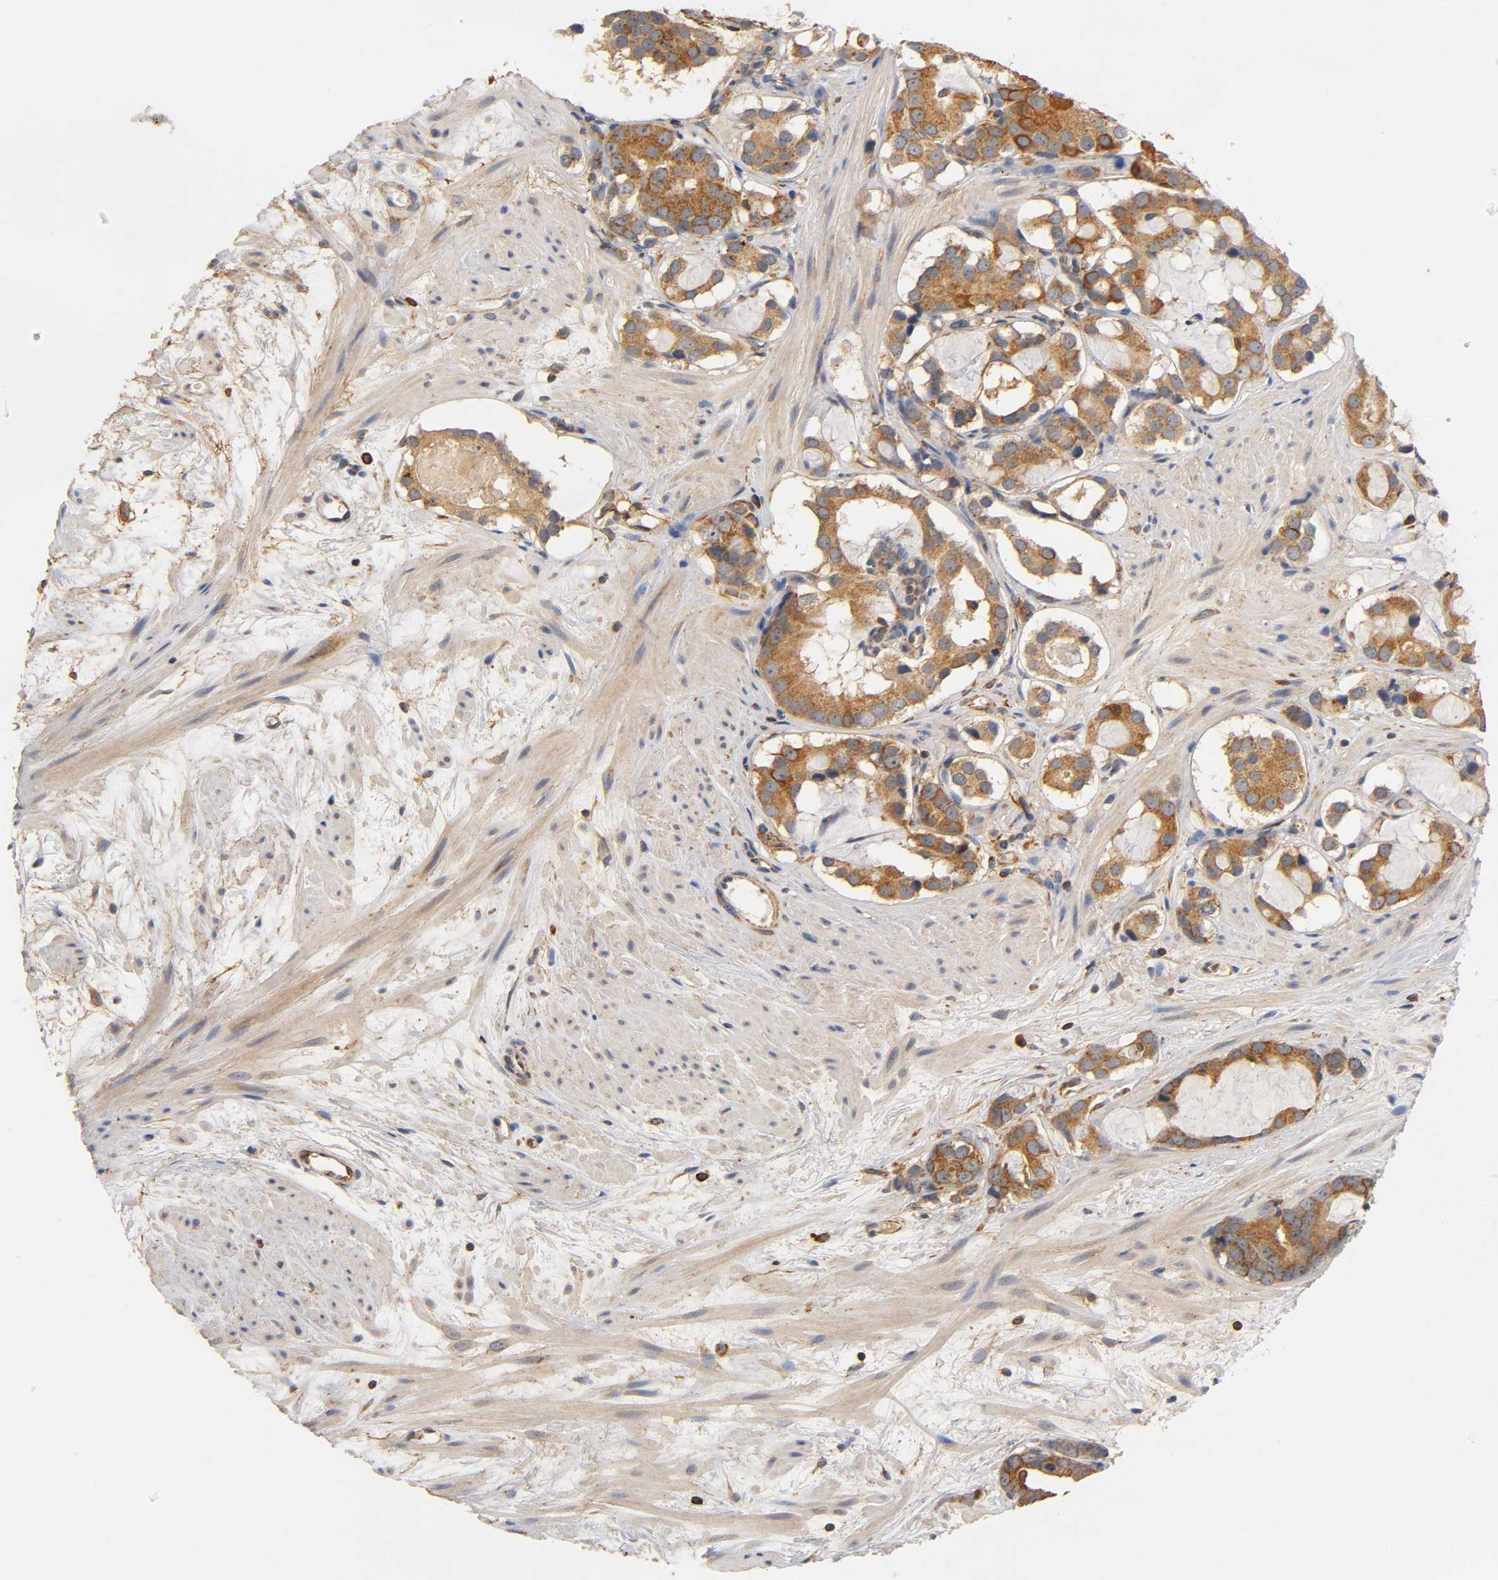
{"staining": {"intensity": "strong", "quantity": ">75%", "location": "cytoplasmic/membranous"}, "tissue": "prostate cancer", "cell_type": "Tumor cells", "image_type": "cancer", "snomed": [{"axis": "morphology", "description": "Adenocarcinoma, Low grade"}, {"axis": "topography", "description": "Prostate"}], "caption": "Tumor cells exhibit high levels of strong cytoplasmic/membranous positivity in about >75% of cells in adenocarcinoma (low-grade) (prostate).", "gene": "SCAP", "patient": {"sex": "male", "age": 57}}